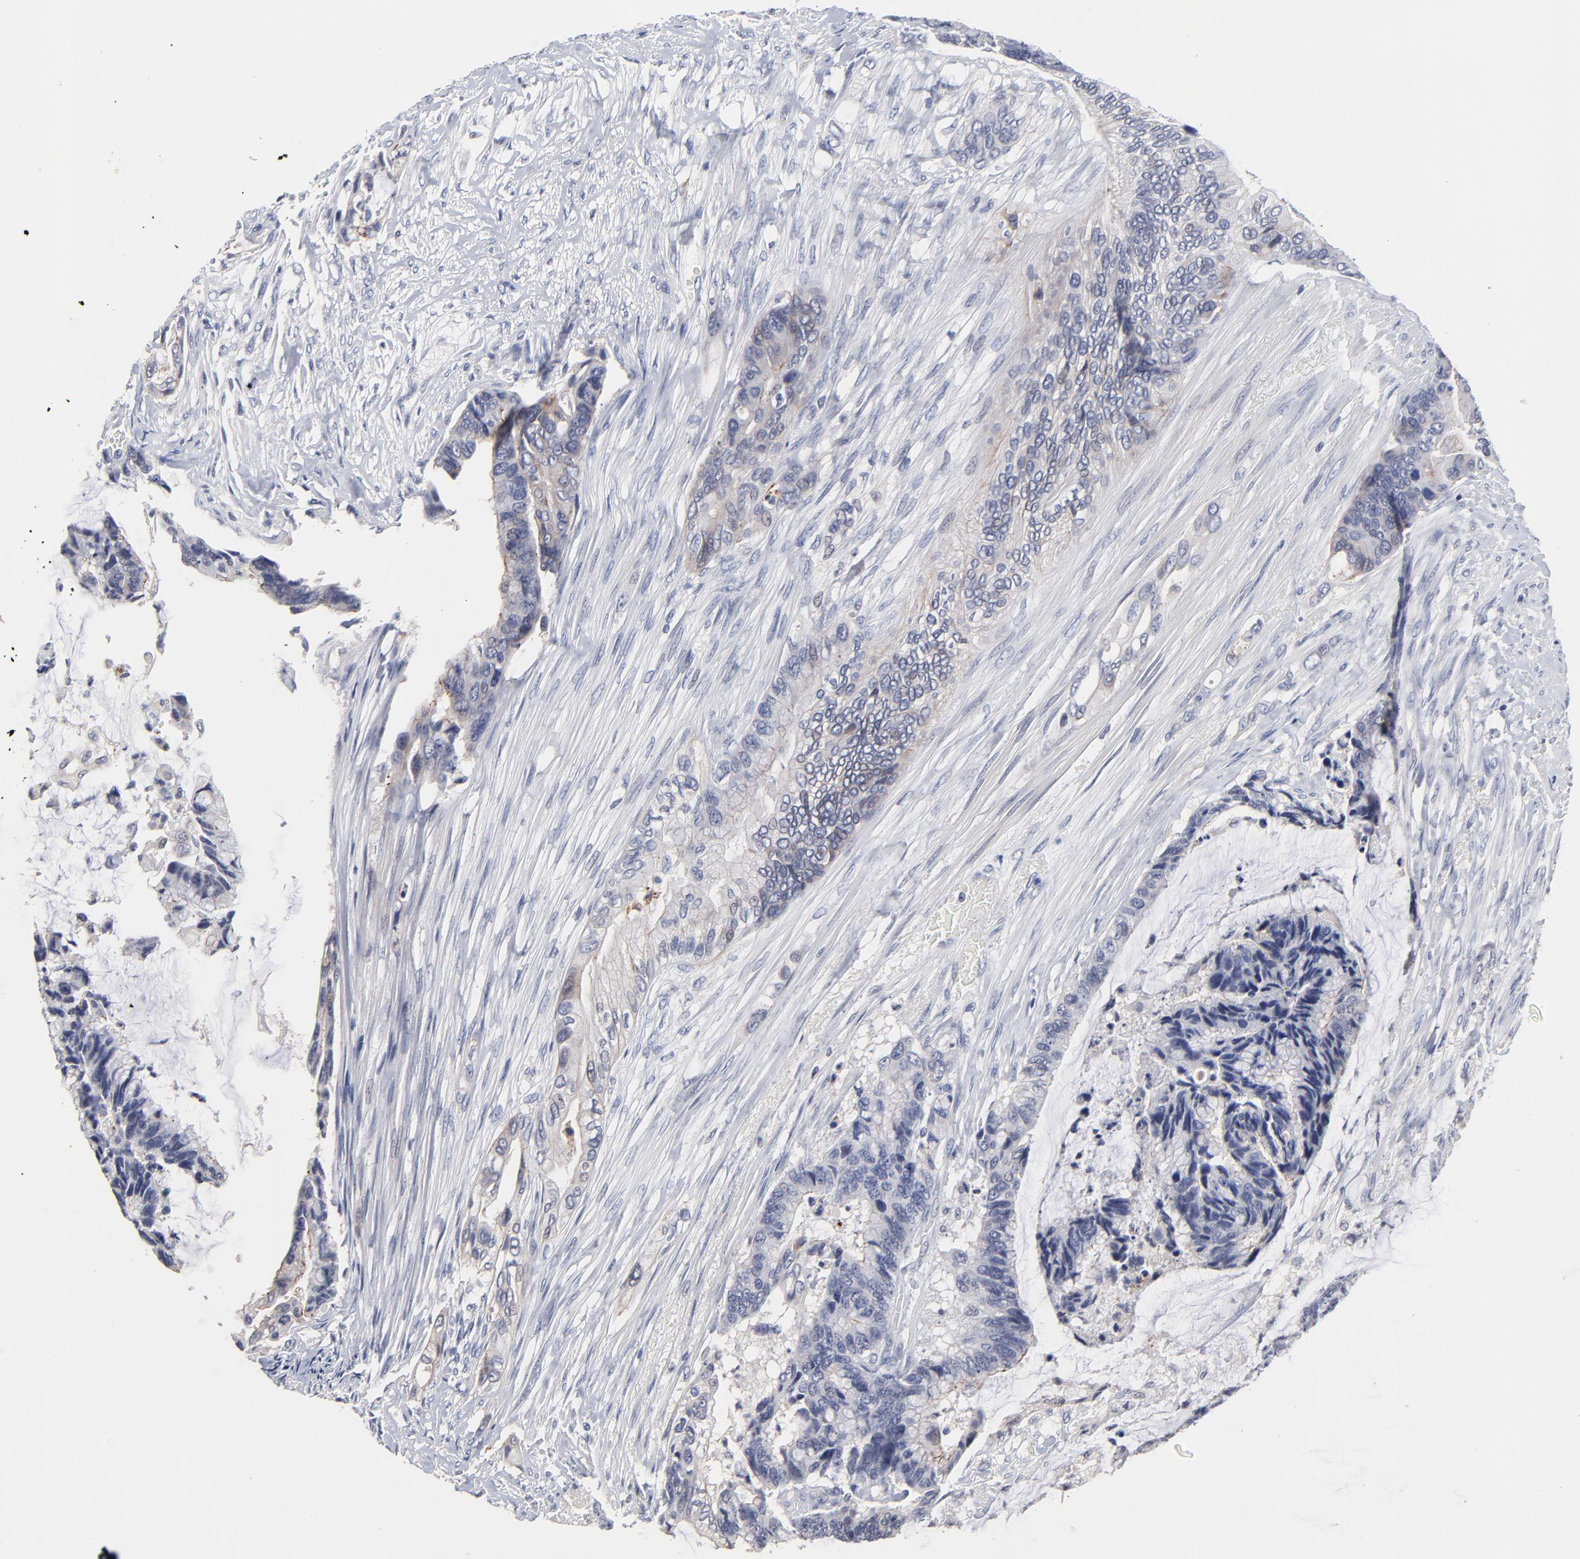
{"staining": {"intensity": "negative", "quantity": "none", "location": "none"}, "tissue": "colorectal cancer", "cell_type": "Tumor cells", "image_type": "cancer", "snomed": [{"axis": "morphology", "description": "Adenocarcinoma, NOS"}, {"axis": "topography", "description": "Rectum"}], "caption": "The IHC micrograph has no significant staining in tumor cells of adenocarcinoma (colorectal) tissue. (DAB immunohistochemistry visualized using brightfield microscopy, high magnification).", "gene": "CXADR", "patient": {"sex": "female", "age": 59}}